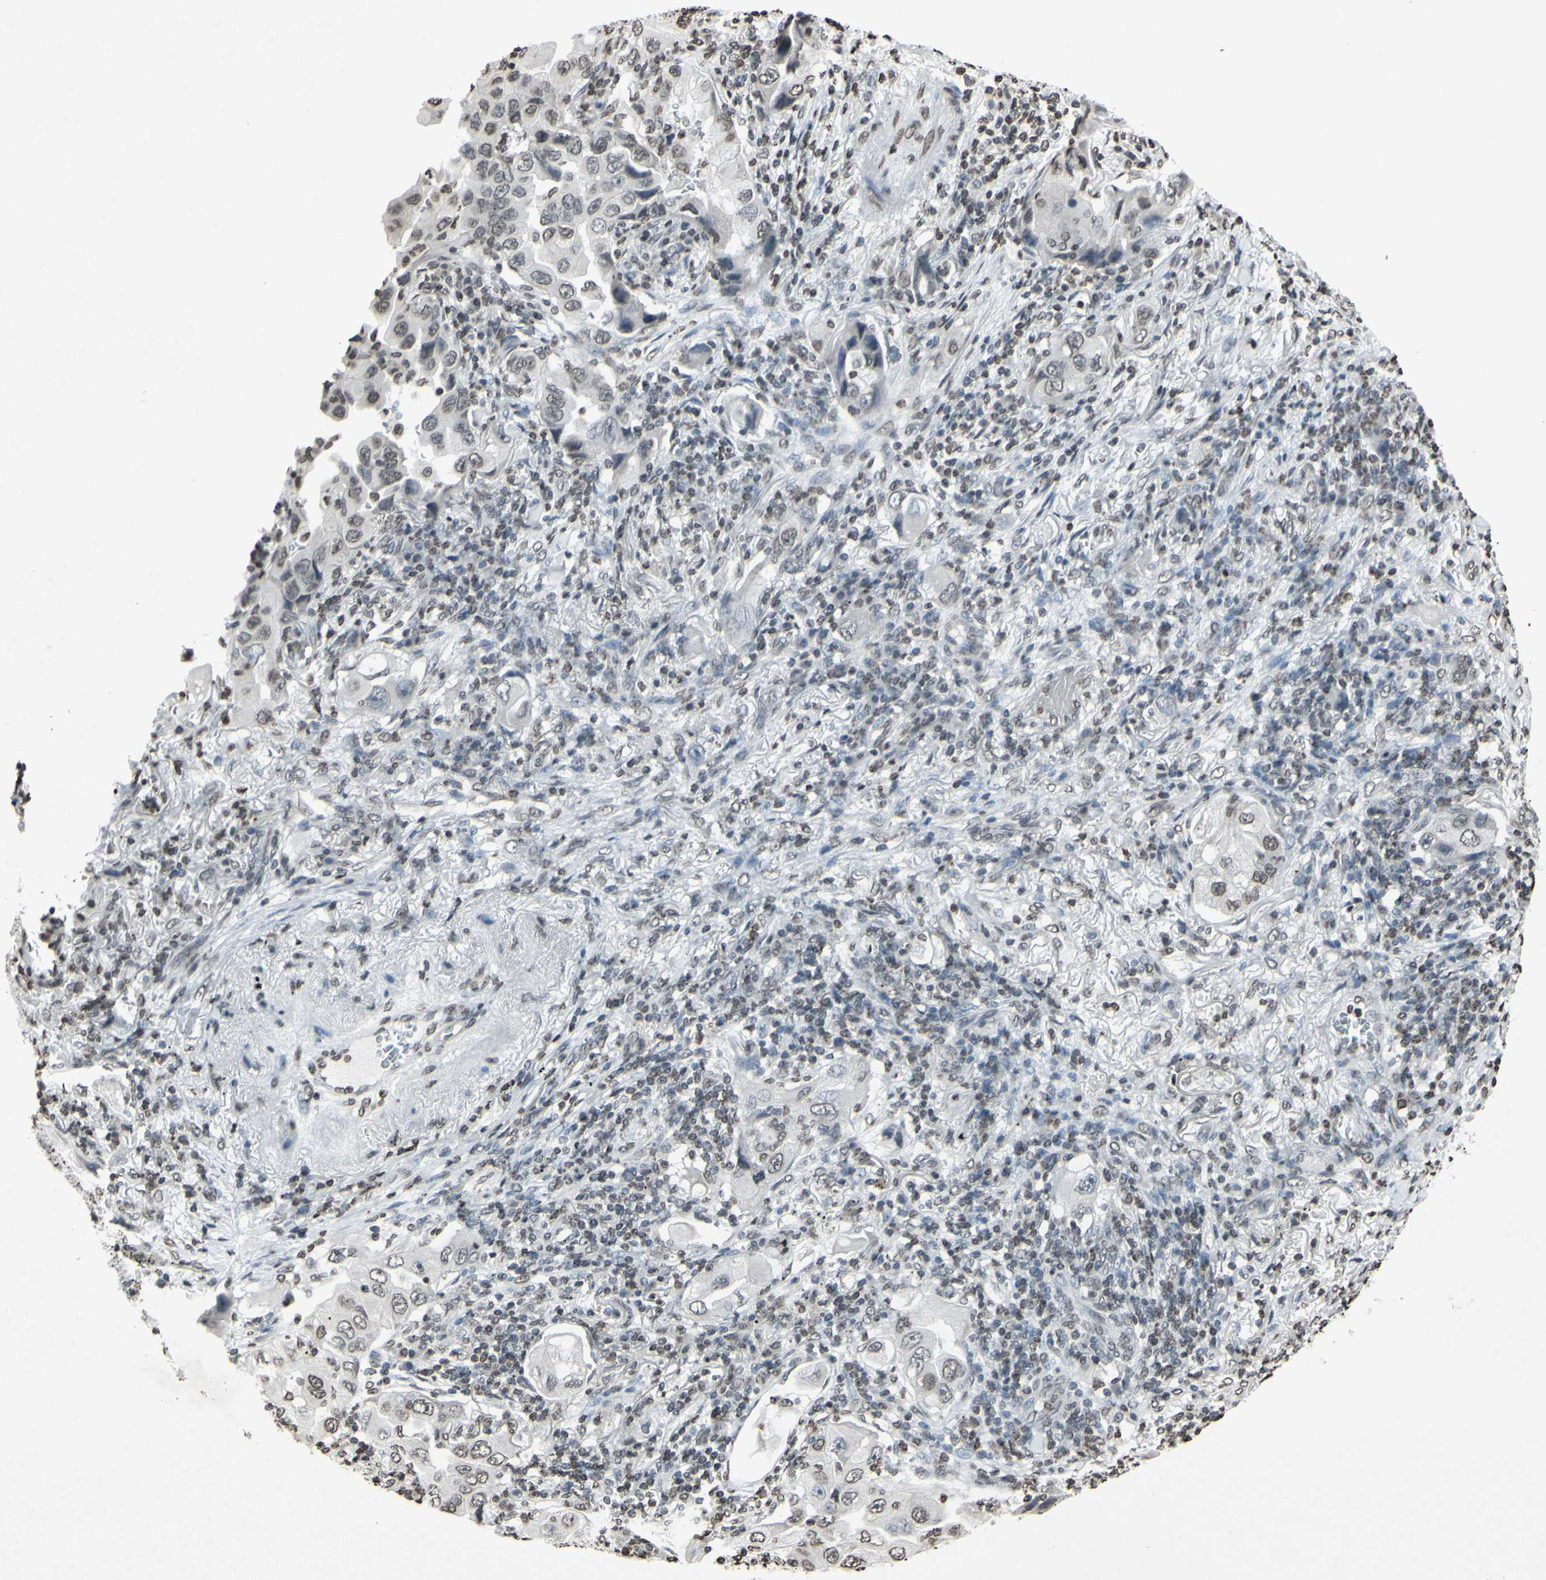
{"staining": {"intensity": "weak", "quantity": "25%-75%", "location": "cytoplasmic/membranous,nuclear"}, "tissue": "lung cancer", "cell_type": "Tumor cells", "image_type": "cancer", "snomed": [{"axis": "morphology", "description": "Adenocarcinoma, NOS"}, {"axis": "topography", "description": "Lung"}], "caption": "IHC photomicrograph of adenocarcinoma (lung) stained for a protein (brown), which exhibits low levels of weak cytoplasmic/membranous and nuclear expression in about 25%-75% of tumor cells.", "gene": "CD79B", "patient": {"sex": "female", "age": 65}}